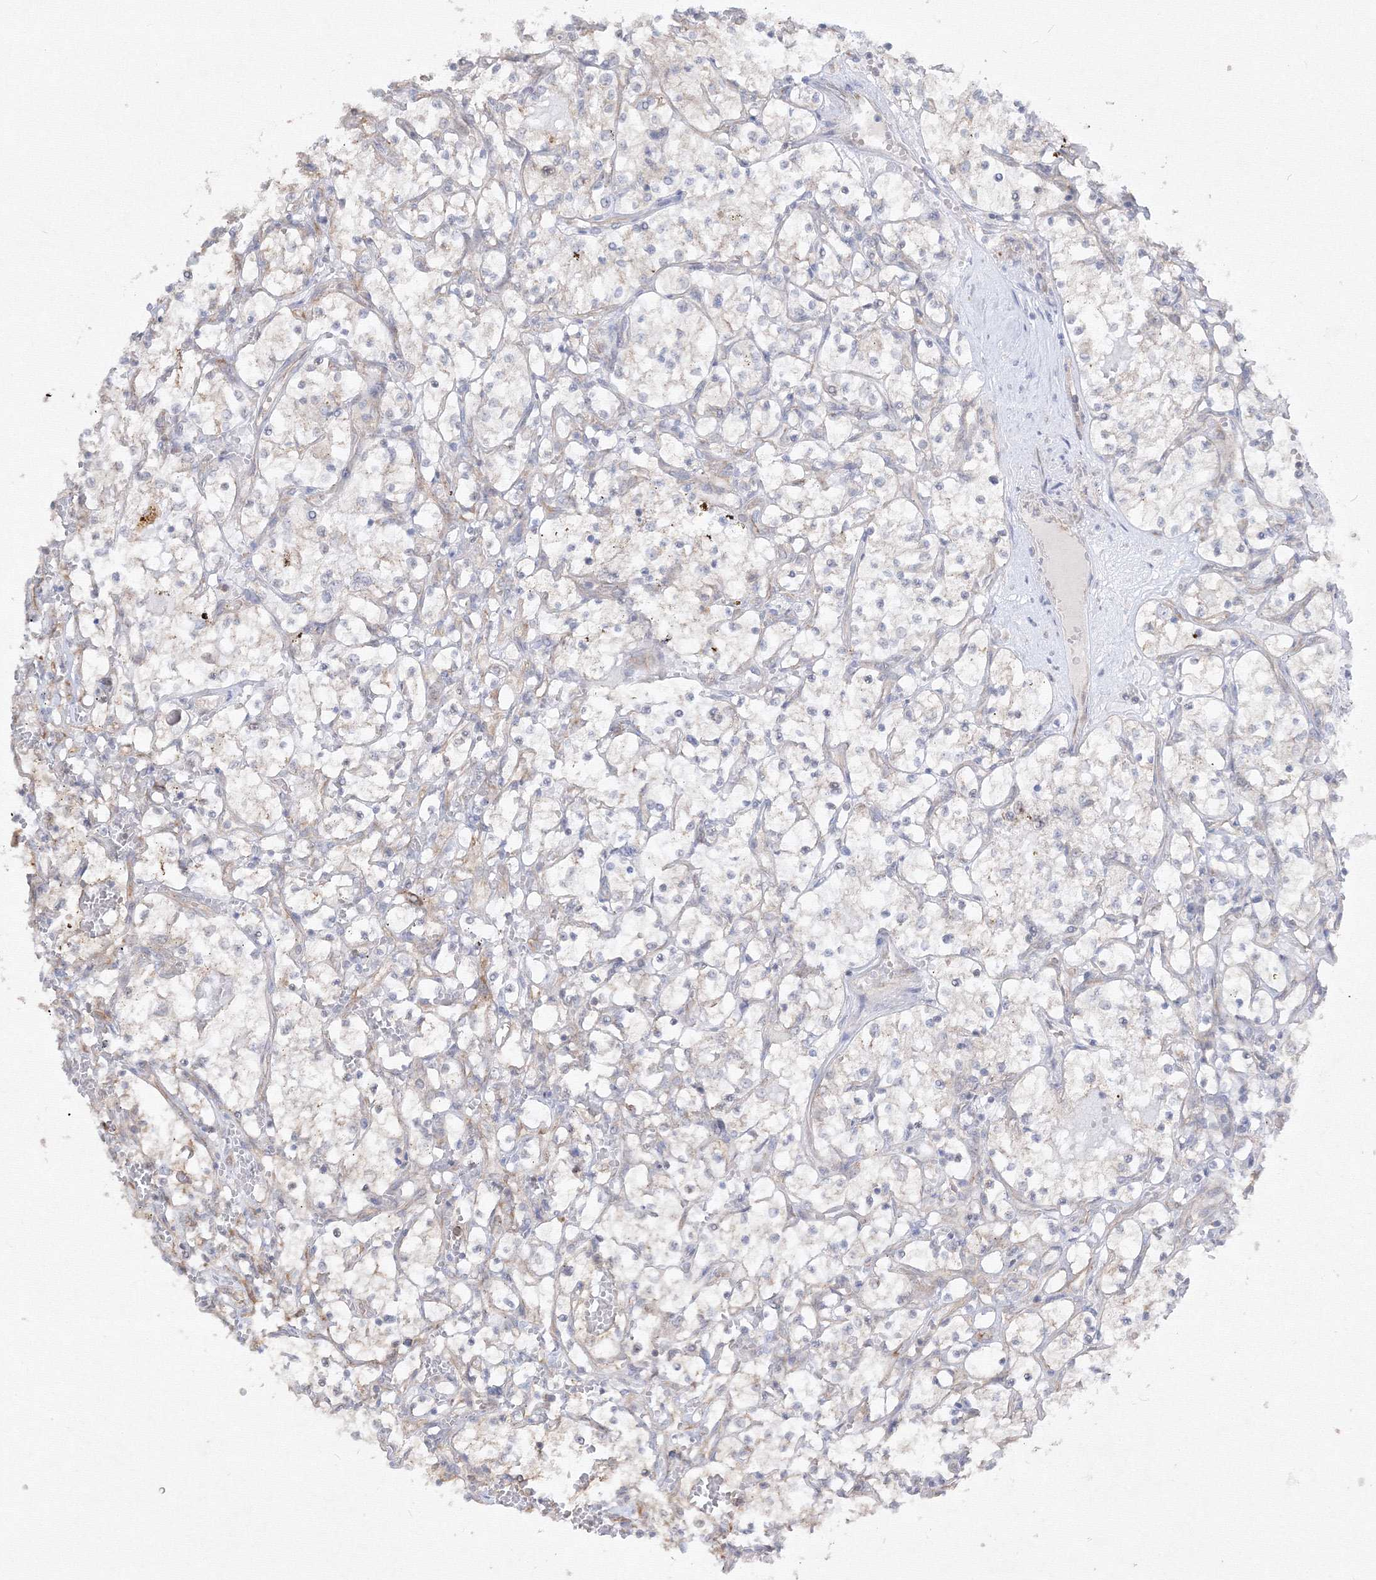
{"staining": {"intensity": "weak", "quantity": "25%-75%", "location": "cytoplasmic/membranous,nuclear"}, "tissue": "renal cancer", "cell_type": "Tumor cells", "image_type": "cancer", "snomed": [{"axis": "morphology", "description": "Adenocarcinoma, NOS"}, {"axis": "topography", "description": "Kidney"}], "caption": "Immunohistochemical staining of renal cancer displays low levels of weak cytoplasmic/membranous and nuclear staining in about 25%-75% of tumor cells. The staining was performed using DAB, with brown indicating positive protein expression. Nuclei are stained blue with hematoxylin.", "gene": "FBXL8", "patient": {"sex": "female", "age": 69}}